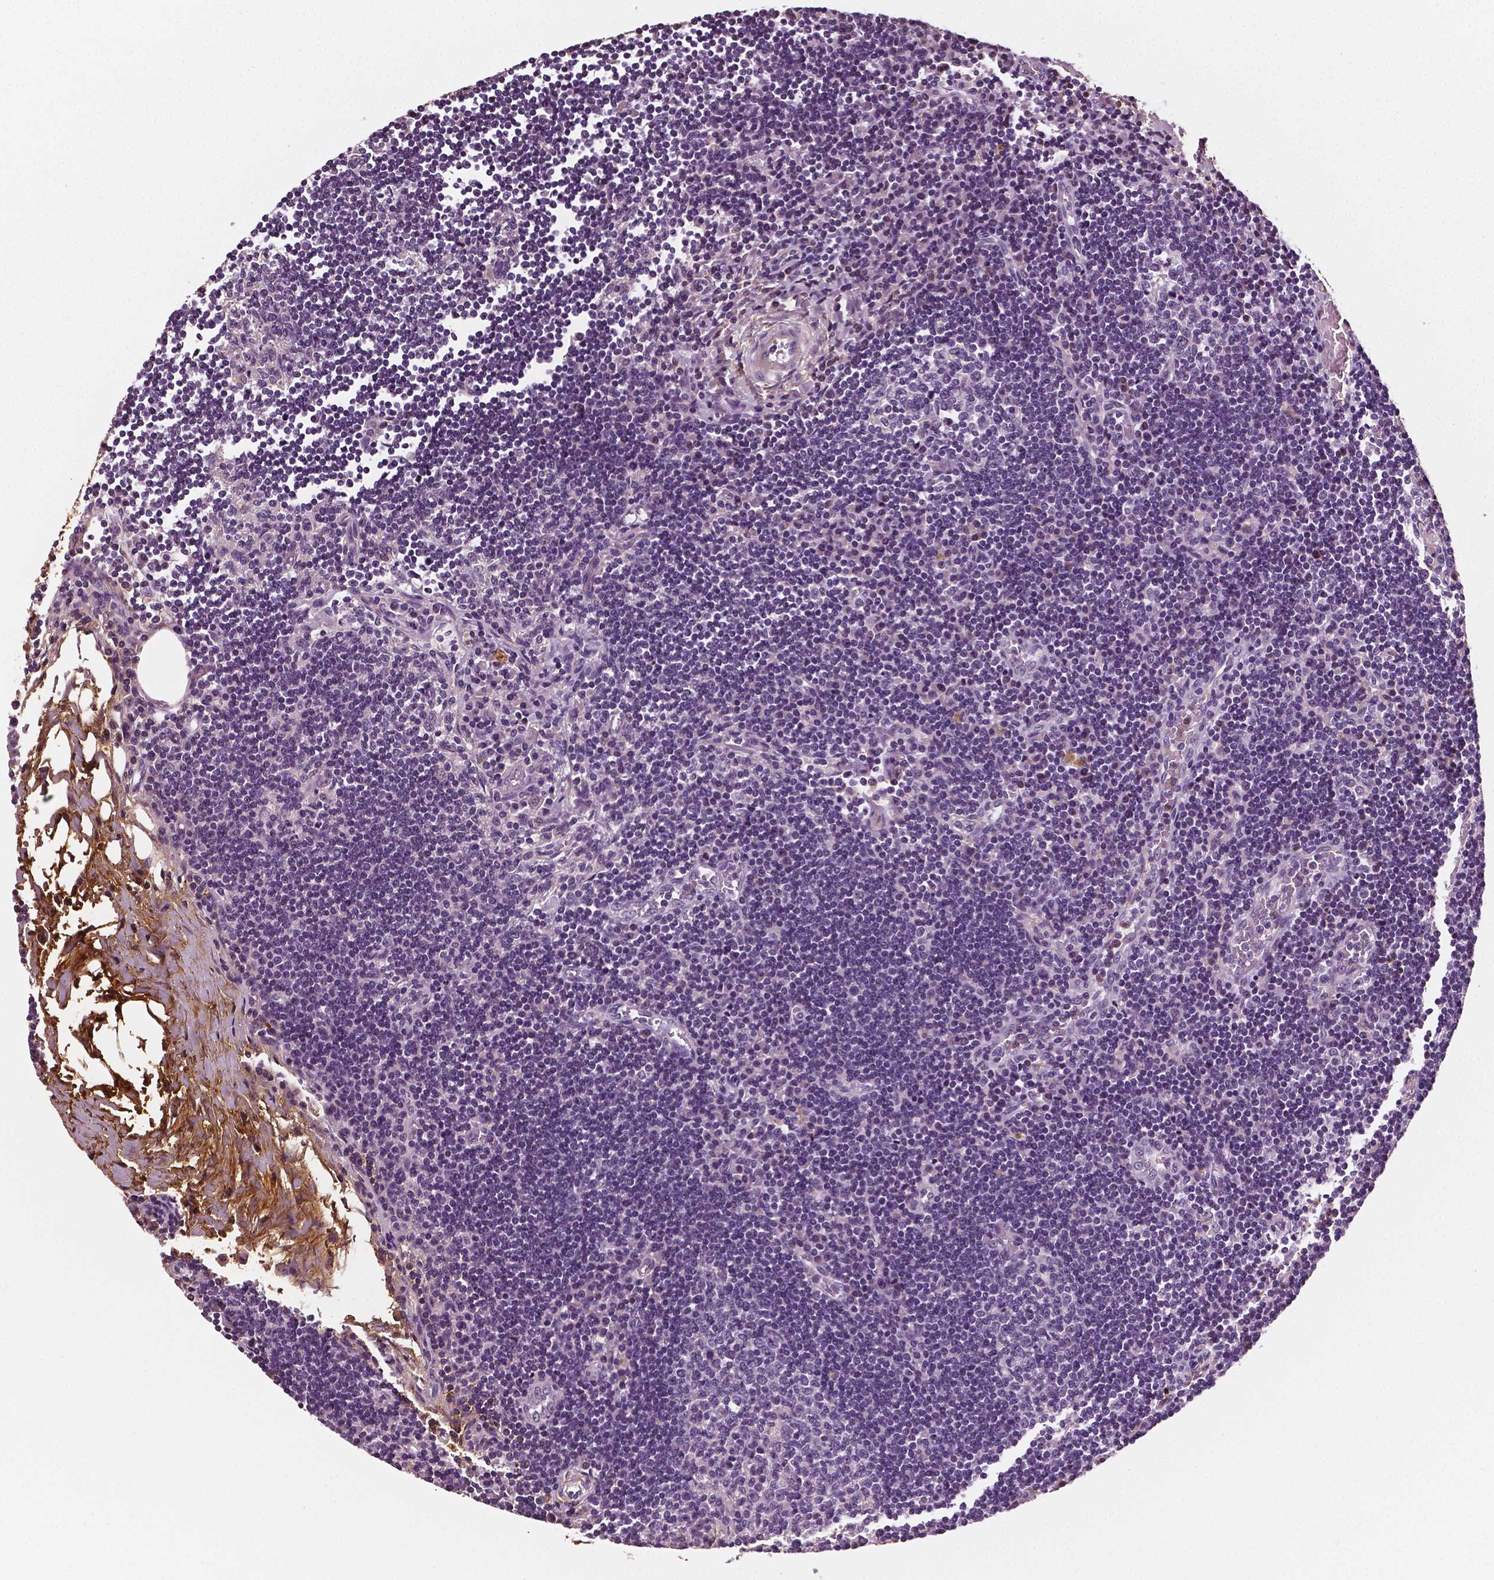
{"staining": {"intensity": "negative", "quantity": "none", "location": "none"}, "tissue": "lymph node", "cell_type": "Germinal center cells", "image_type": "normal", "snomed": [{"axis": "morphology", "description": "Normal tissue, NOS"}, {"axis": "topography", "description": "Lymph node"}], "caption": "High magnification brightfield microscopy of benign lymph node stained with DAB (3,3'-diaminobenzidine) (brown) and counterstained with hematoxylin (blue): germinal center cells show no significant staining. Brightfield microscopy of immunohistochemistry (IHC) stained with DAB (3,3'-diaminobenzidine) (brown) and hematoxylin (blue), captured at high magnification.", "gene": "FBLN1", "patient": {"sex": "male", "age": 67}}